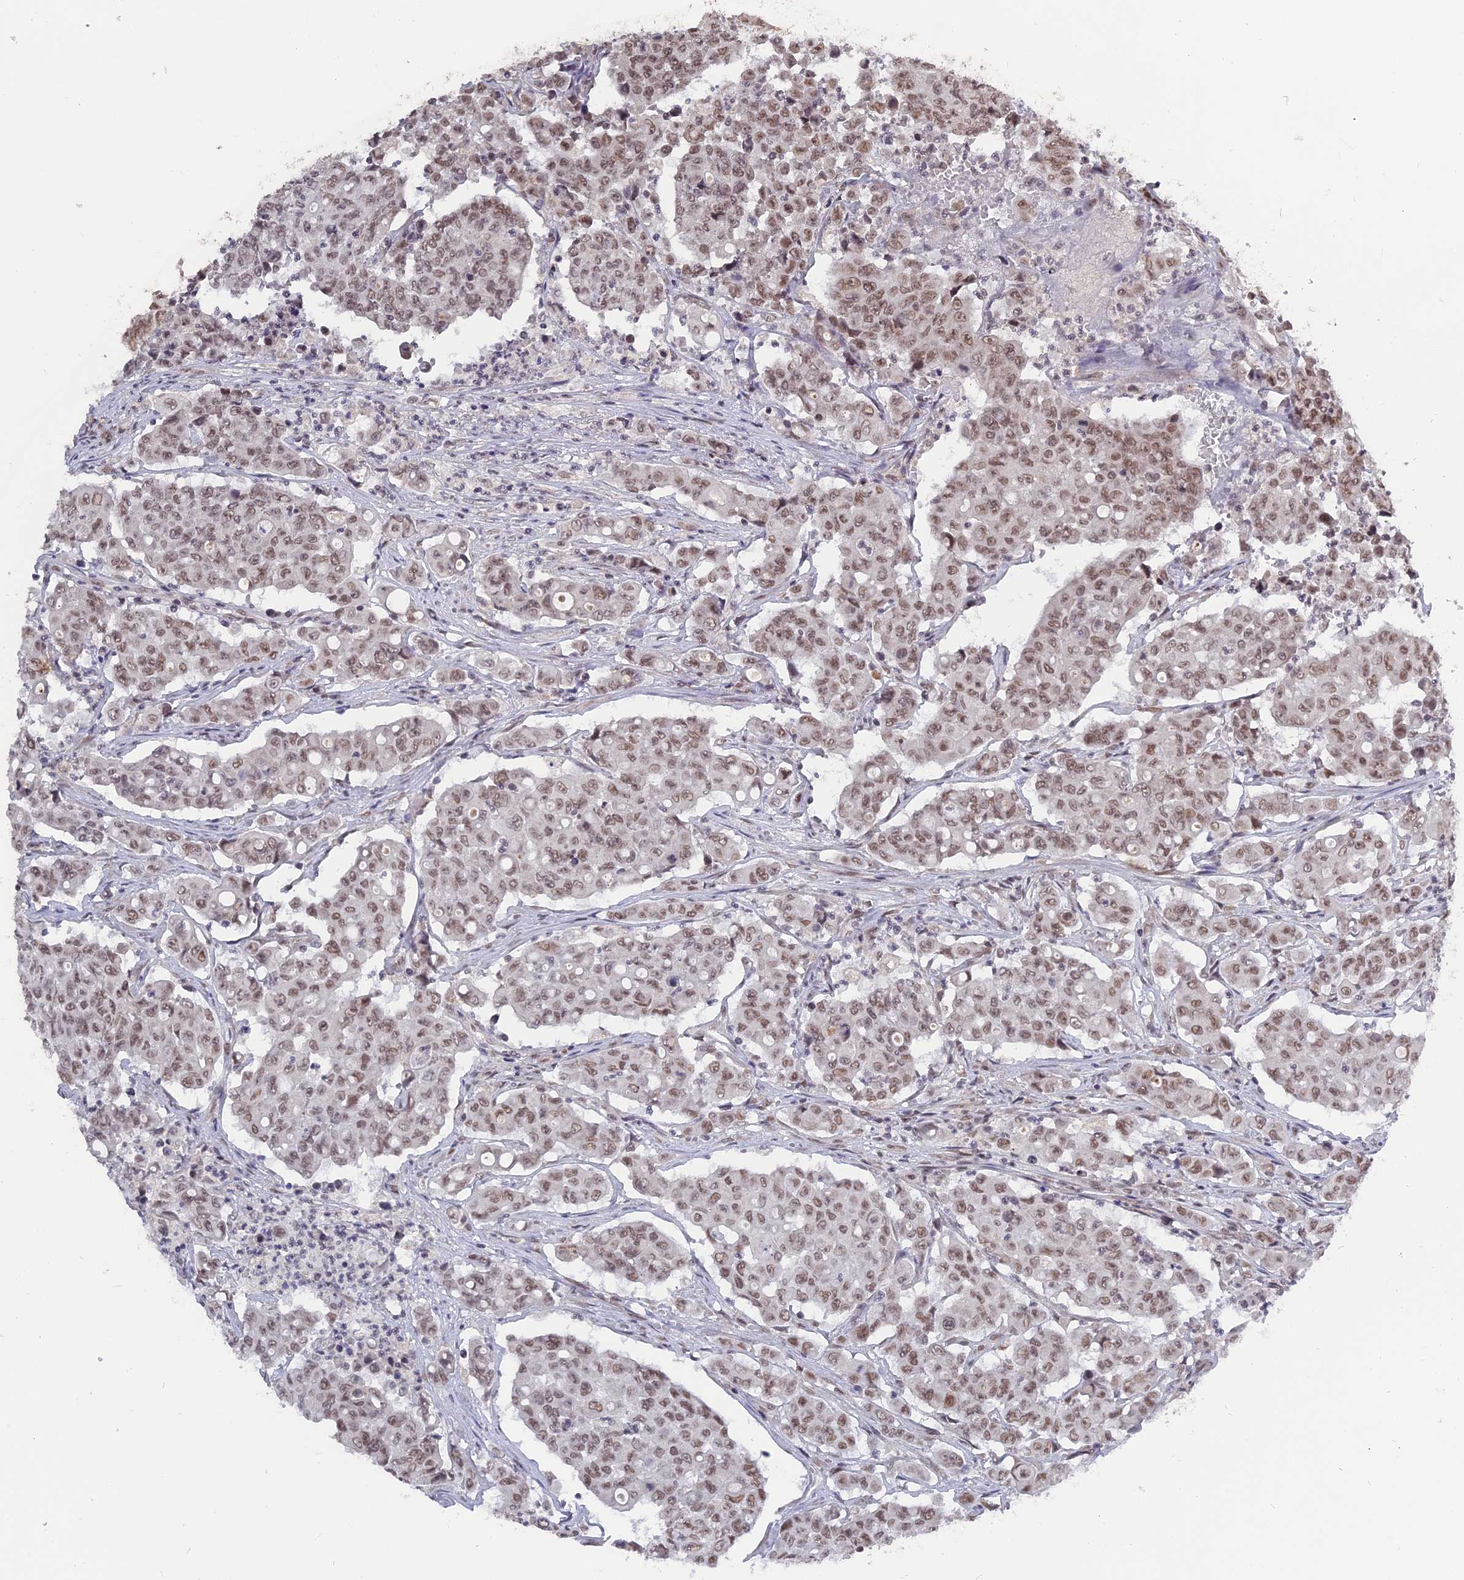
{"staining": {"intensity": "moderate", "quantity": ">75%", "location": "nuclear"}, "tissue": "colorectal cancer", "cell_type": "Tumor cells", "image_type": "cancer", "snomed": [{"axis": "morphology", "description": "Adenocarcinoma, NOS"}, {"axis": "topography", "description": "Colon"}], "caption": "IHC histopathology image of human adenocarcinoma (colorectal) stained for a protein (brown), which displays medium levels of moderate nuclear staining in about >75% of tumor cells.", "gene": "NR1H3", "patient": {"sex": "male", "age": 51}}